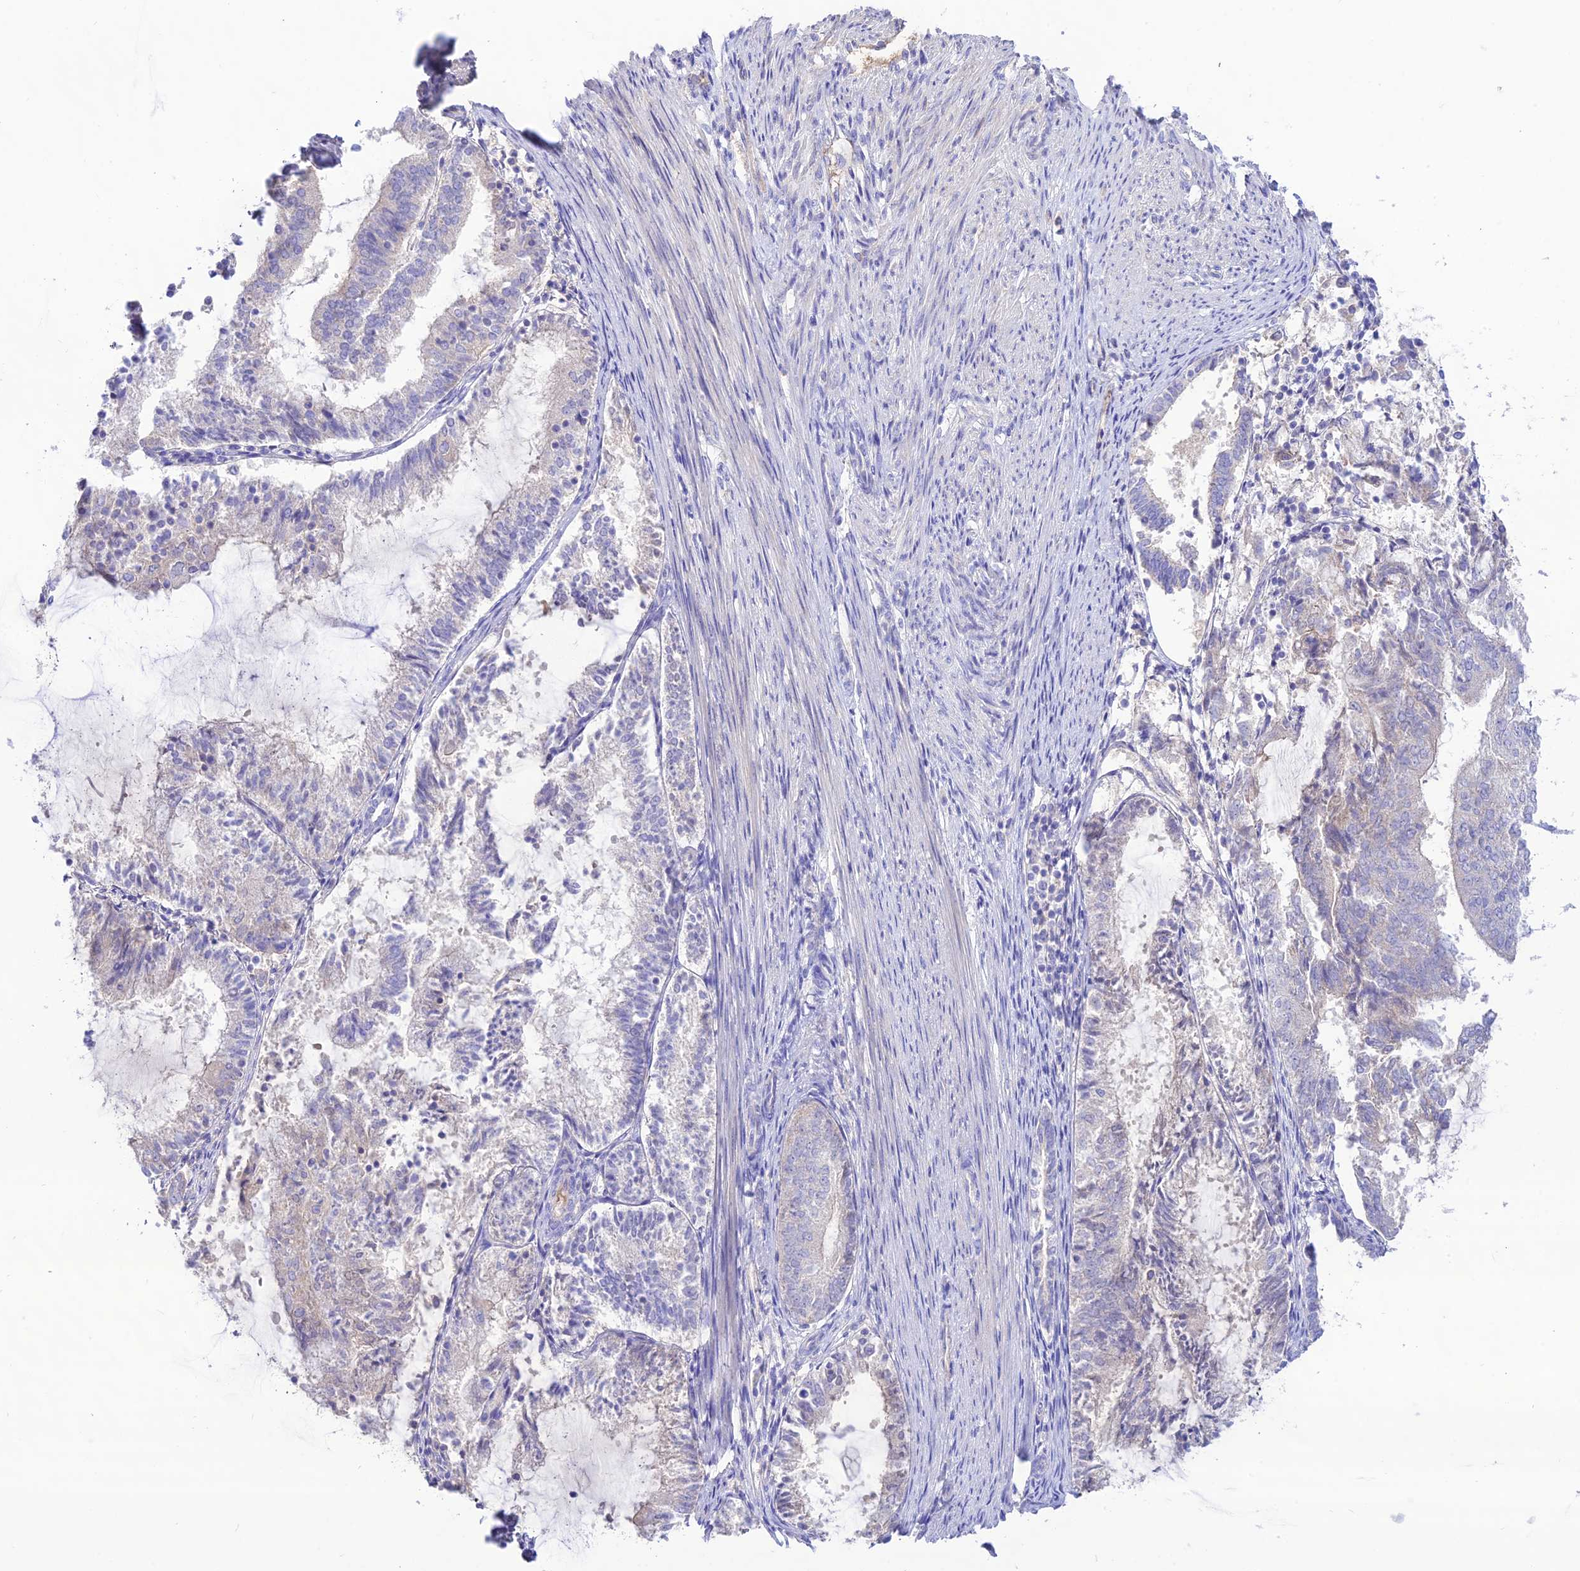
{"staining": {"intensity": "negative", "quantity": "none", "location": "none"}, "tissue": "endometrial cancer", "cell_type": "Tumor cells", "image_type": "cancer", "snomed": [{"axis": "morphology", "description": "Adenocarcinoma, NOS"}, {"axis": "topography", "description": "Endometrium"}], "caption": "Histopathology image shows no protein staining in tumor cells of endometrial cancer (adenocarcinoma) tissue.", "gene": "NLRP9", "patient": {"sex": "female", "age": 81}}